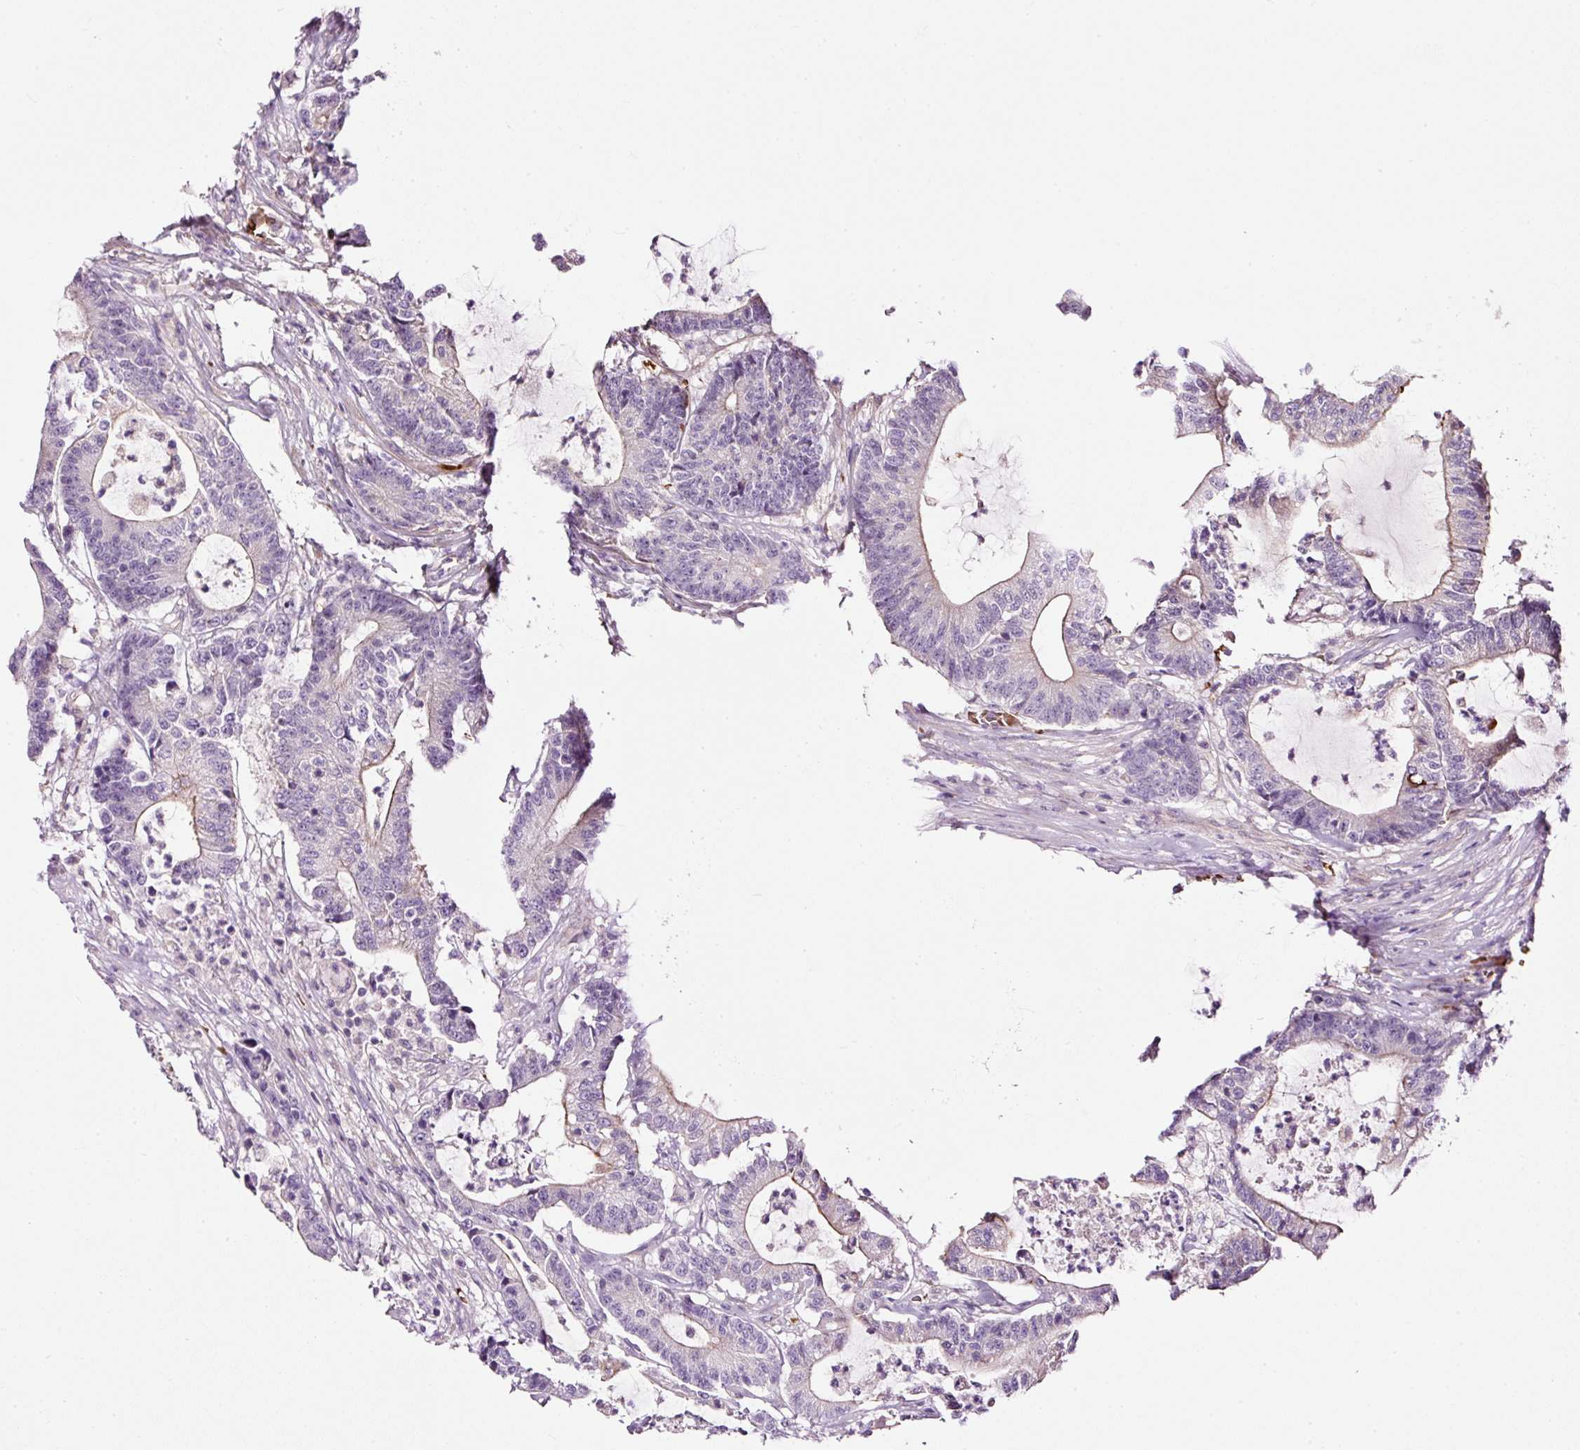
{"staining": {"intensity": "weak", "quantity": "25%-75%", "location": "cytoplasmic/membranous"}, "tissue": "colorectal cancer", "cell_type": "Tumor cells", "image_type": "cancer", "snomed": [{"axis": "morphology", "description": "Adenocarcinoma, NOS"}, {"axis": "topography", "description": "Colon"}], "caption": "Colorectal cancer (adenocarcinoma) stained with DAB immunohistochemistry reveals low levels of weak cytoplasmic/membranous staining in about 25%-75% of tumor cells. Using DAB (3,3'-diaminobenzidine) (brown) and hematoxylin (blue) stains, captured at high magnification using brightfield microscopy.", "gene": "USHBP1", "patient": {"sex": "female", "age": 84}}